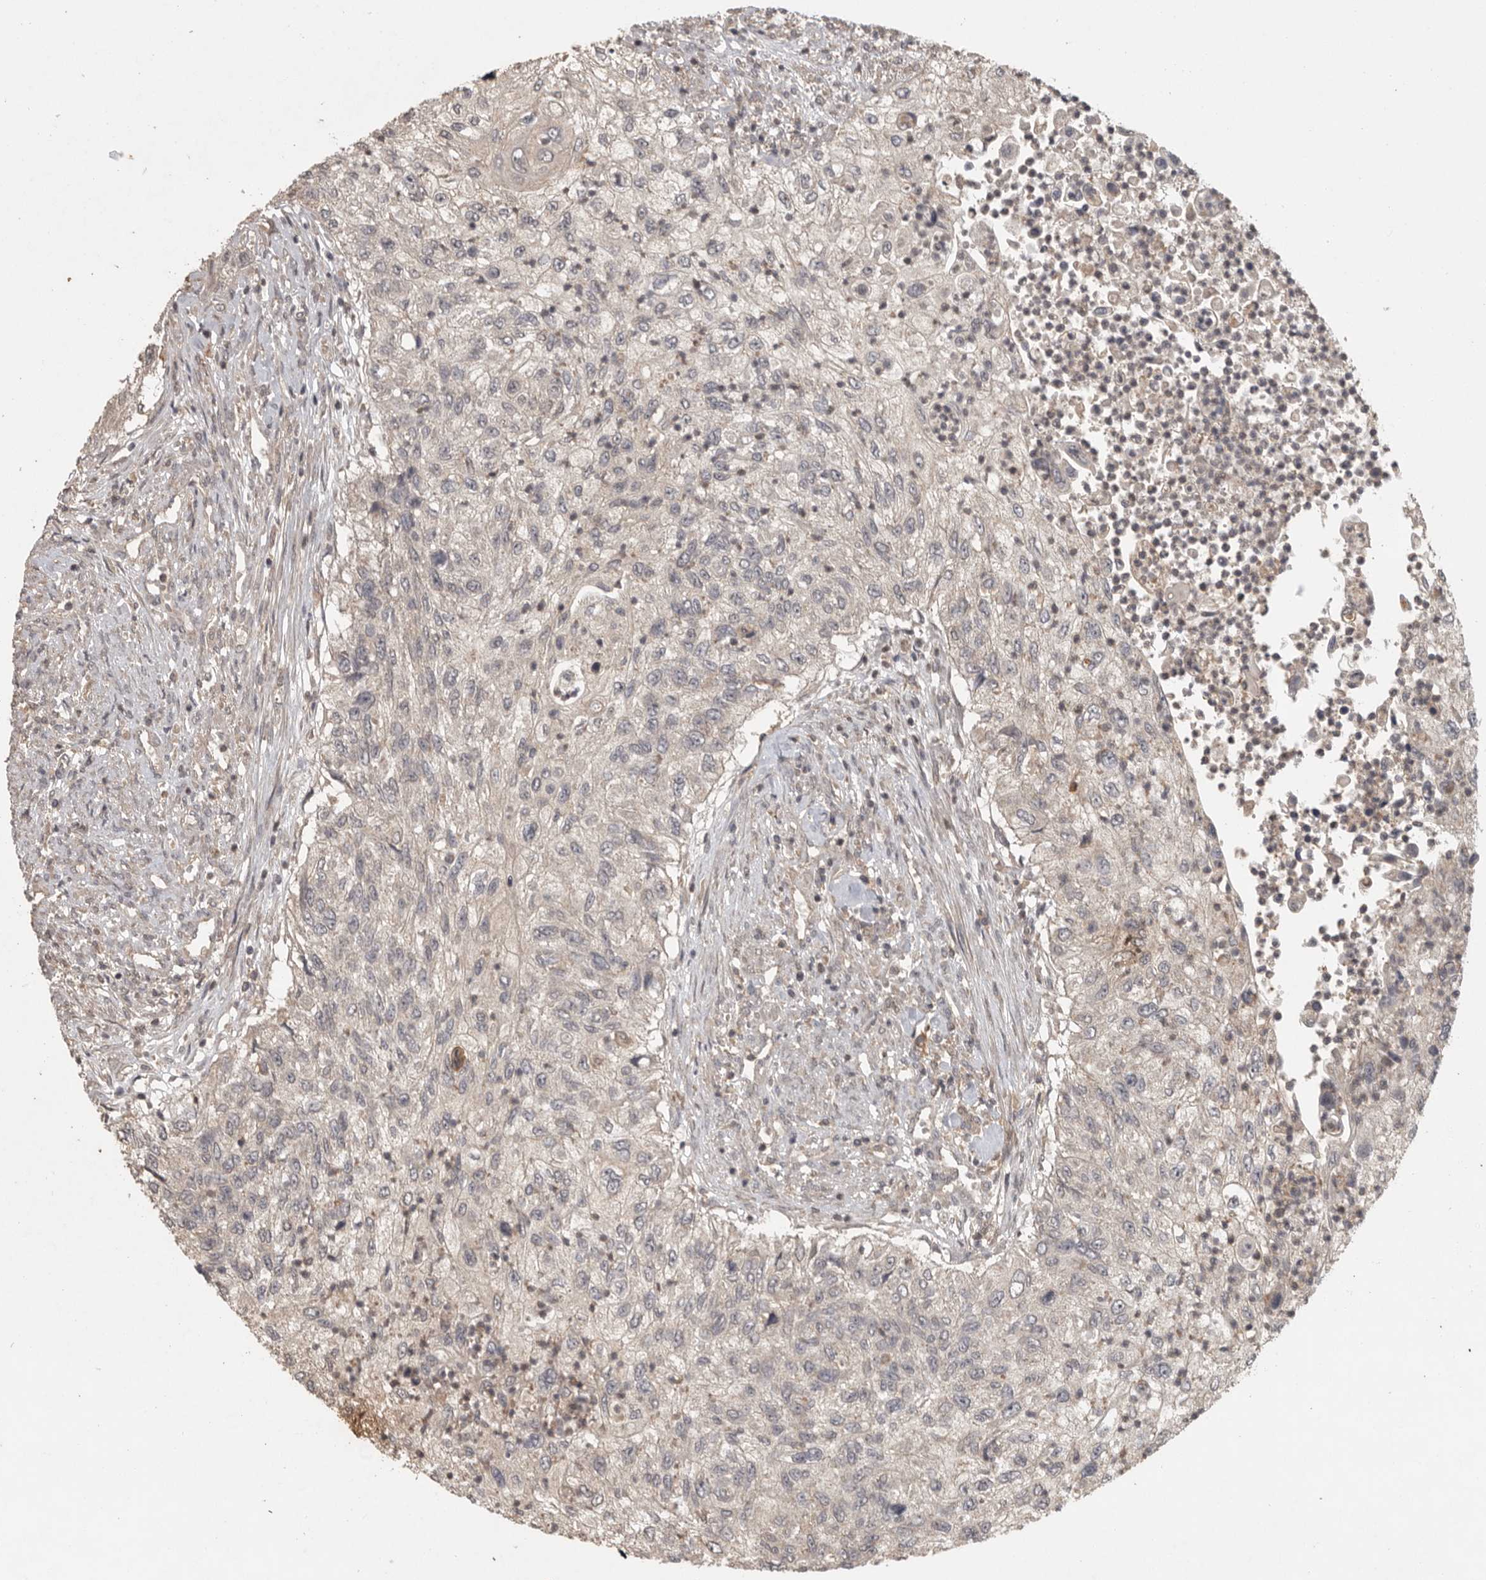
{"staining": {"intensity": "negative", "quantity": "none", "location": "none"}, "tissue": "urothelial cancer", "cell_type": "Tumor cells", "image_type": "cancer", "snomed": [{"axis": "morphology", "description": "Urothelial carcinoma, High grade"}, {"axis": "topography", "description": "Urinary bladder"}], "caption": "The micrograph displays no significant expression in tumor cells of urothelial carcinoma (high-grade). The staining was performed using DAB to visualize the protein expression in brown, while the nuclei were stained in blue with hematoxylin (Magnification: 20x).", "gene": "ADAMTS4", "patient": {"sex": "female", "age": 60}}